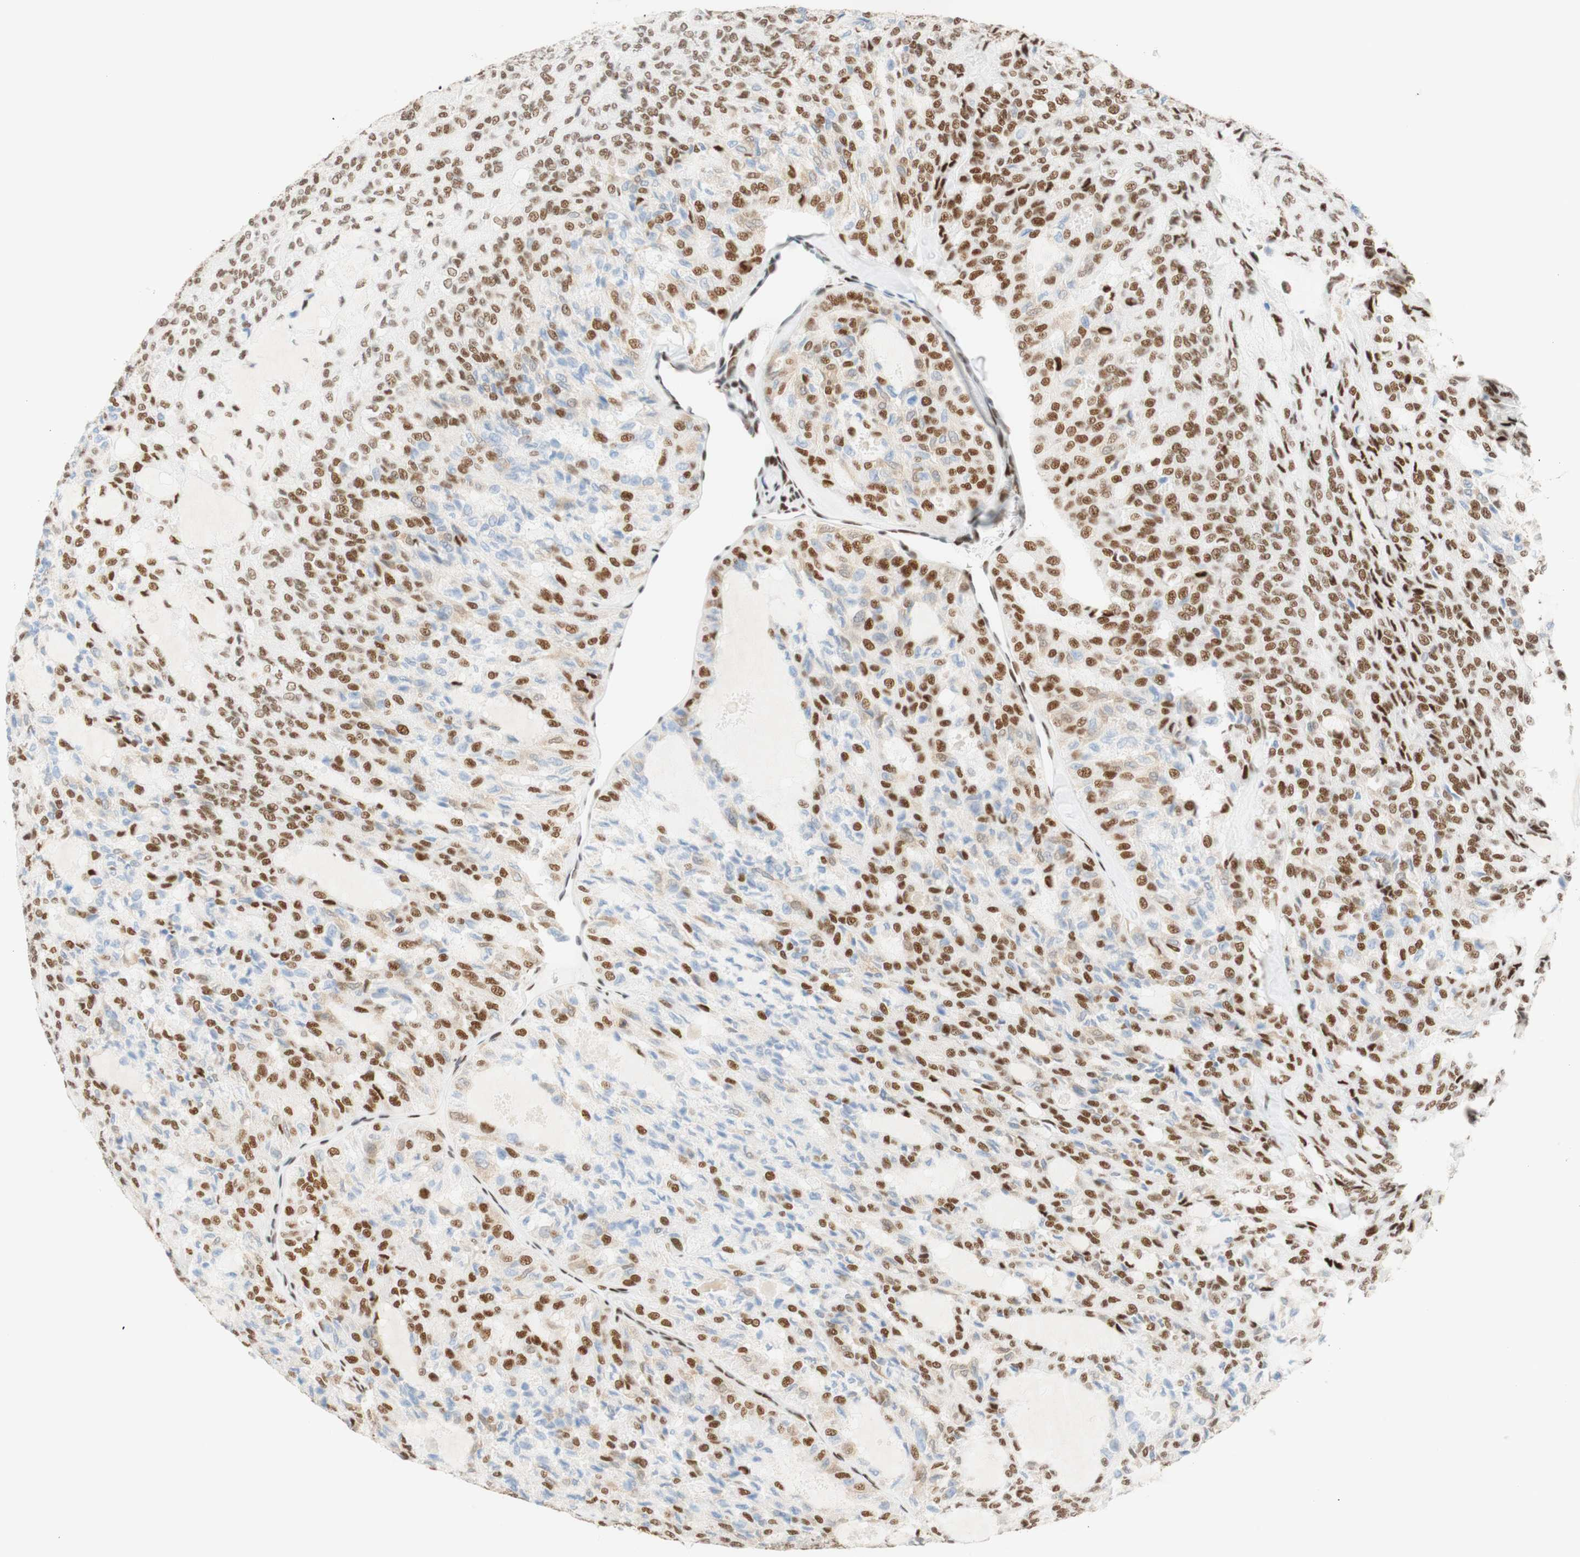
{"staining": {"intensity": "moderate", "quantity": "25%-75%", "location": "nuclear"}, "tissue": "thyroid cancer", "cell_type": "Tumor cells", "image_type": "cancer", "snomed": [{"axis": "morphology", "description": "Follicular adenoma carcinoma, NOS"}, {"axis": "topography", "description": "Thyroid gland"}], "caption": "Moderate nuclear staining is identified in approximately 25%-75% of tumor cells in thyroid follicular adenoma carcinoma.", "gene": "RNF20", "patient": {"sex": "male", "age": 75}}